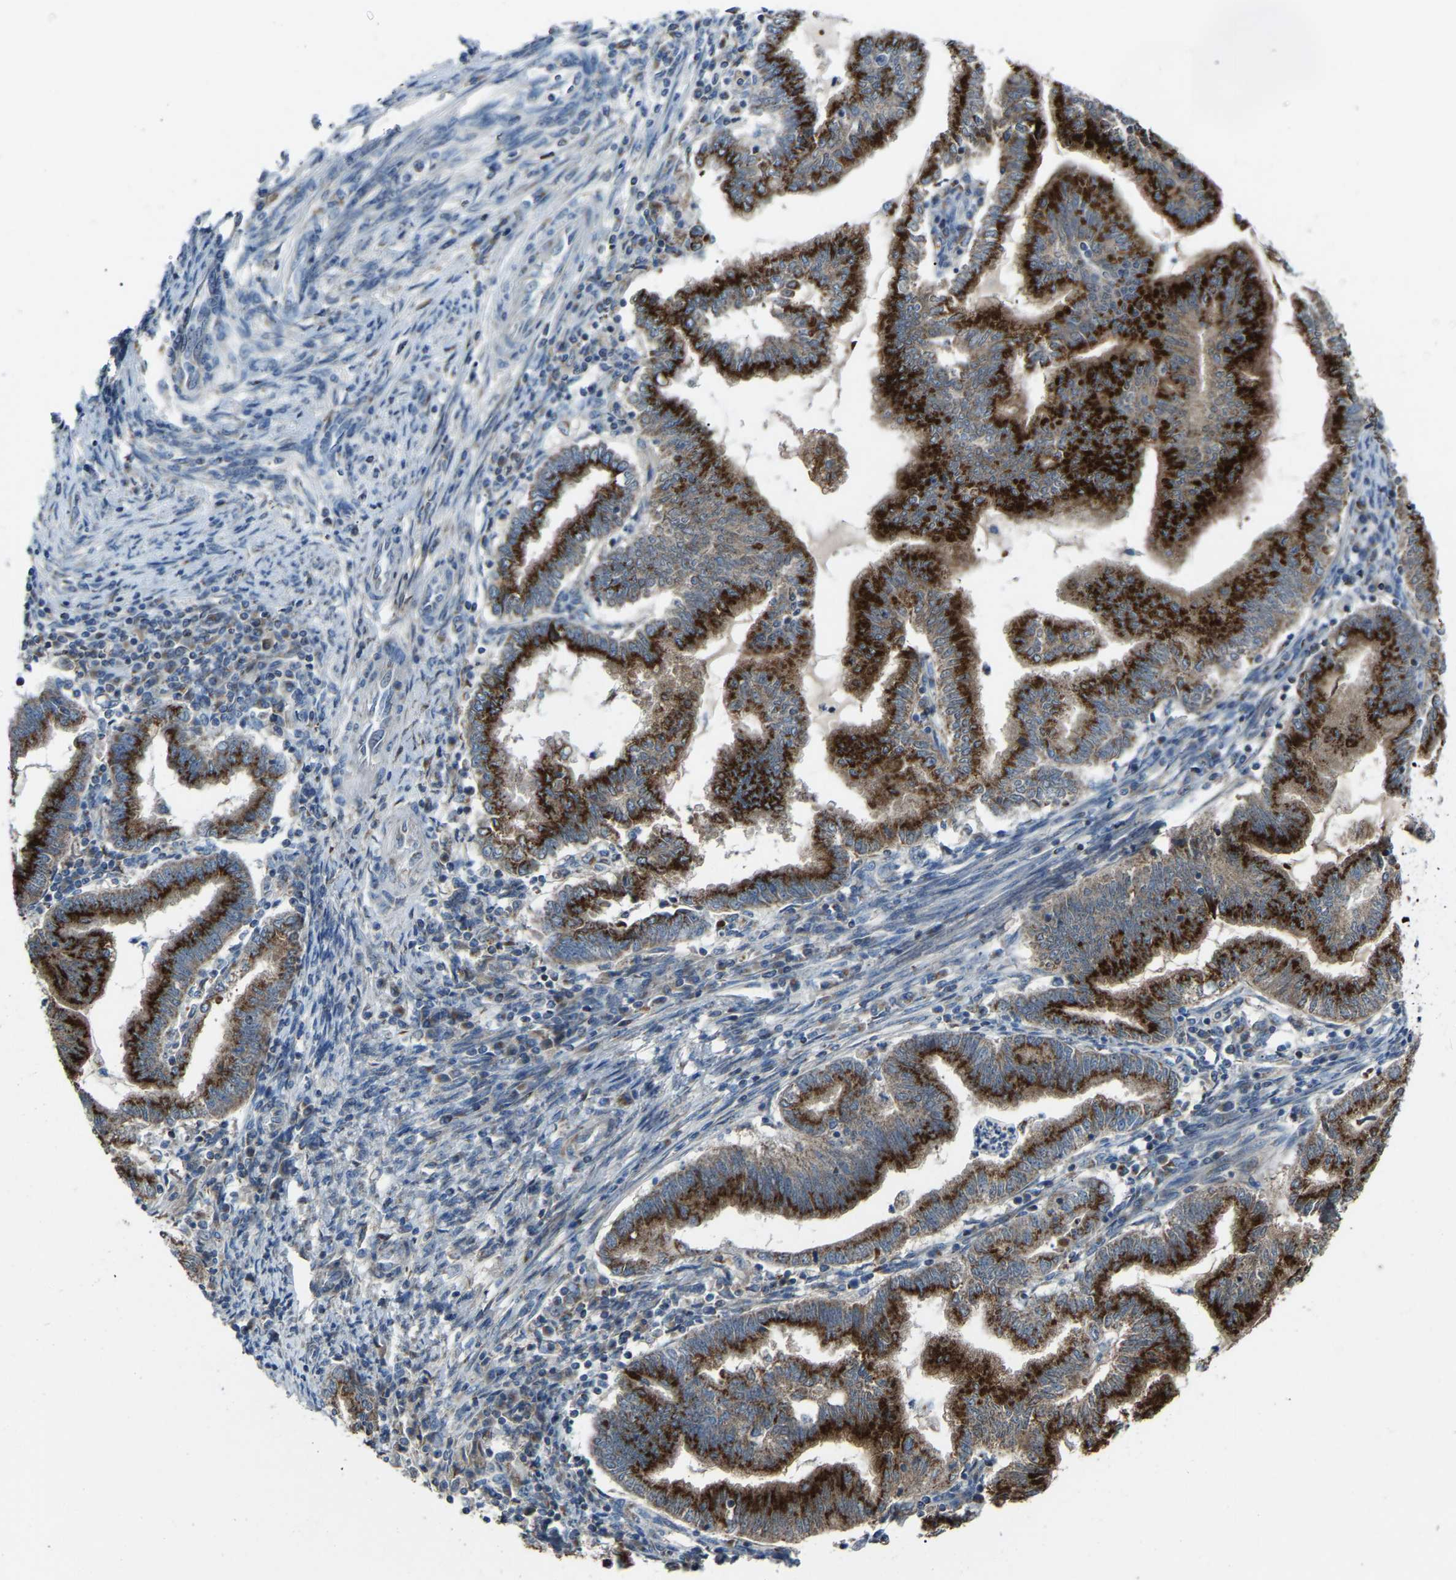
{"staining": {"intensity": "strong", "quantity": ">75%", "location": "cytoplasmic/membranous"}, "tissue": "endometrial cancer", "cell_type": "Tumor cells", "image_type": "cancer", "snomed": [{"axis": "morphology", "description": "Polyp, NOS"}, {"axis": "morphology", "description": "Adenocarcinoma, NOS"}, {"axis": "morphology", "description": "Adenoma, NOS"}, {"axis": "topography", "description": "Endometrium"}], "caption": "Polyp (endometrial) stained with a protein marker displays strong staining in tumor cells.", "gene": "CANT1", "patient": {"sex": "female", "age": 79}}